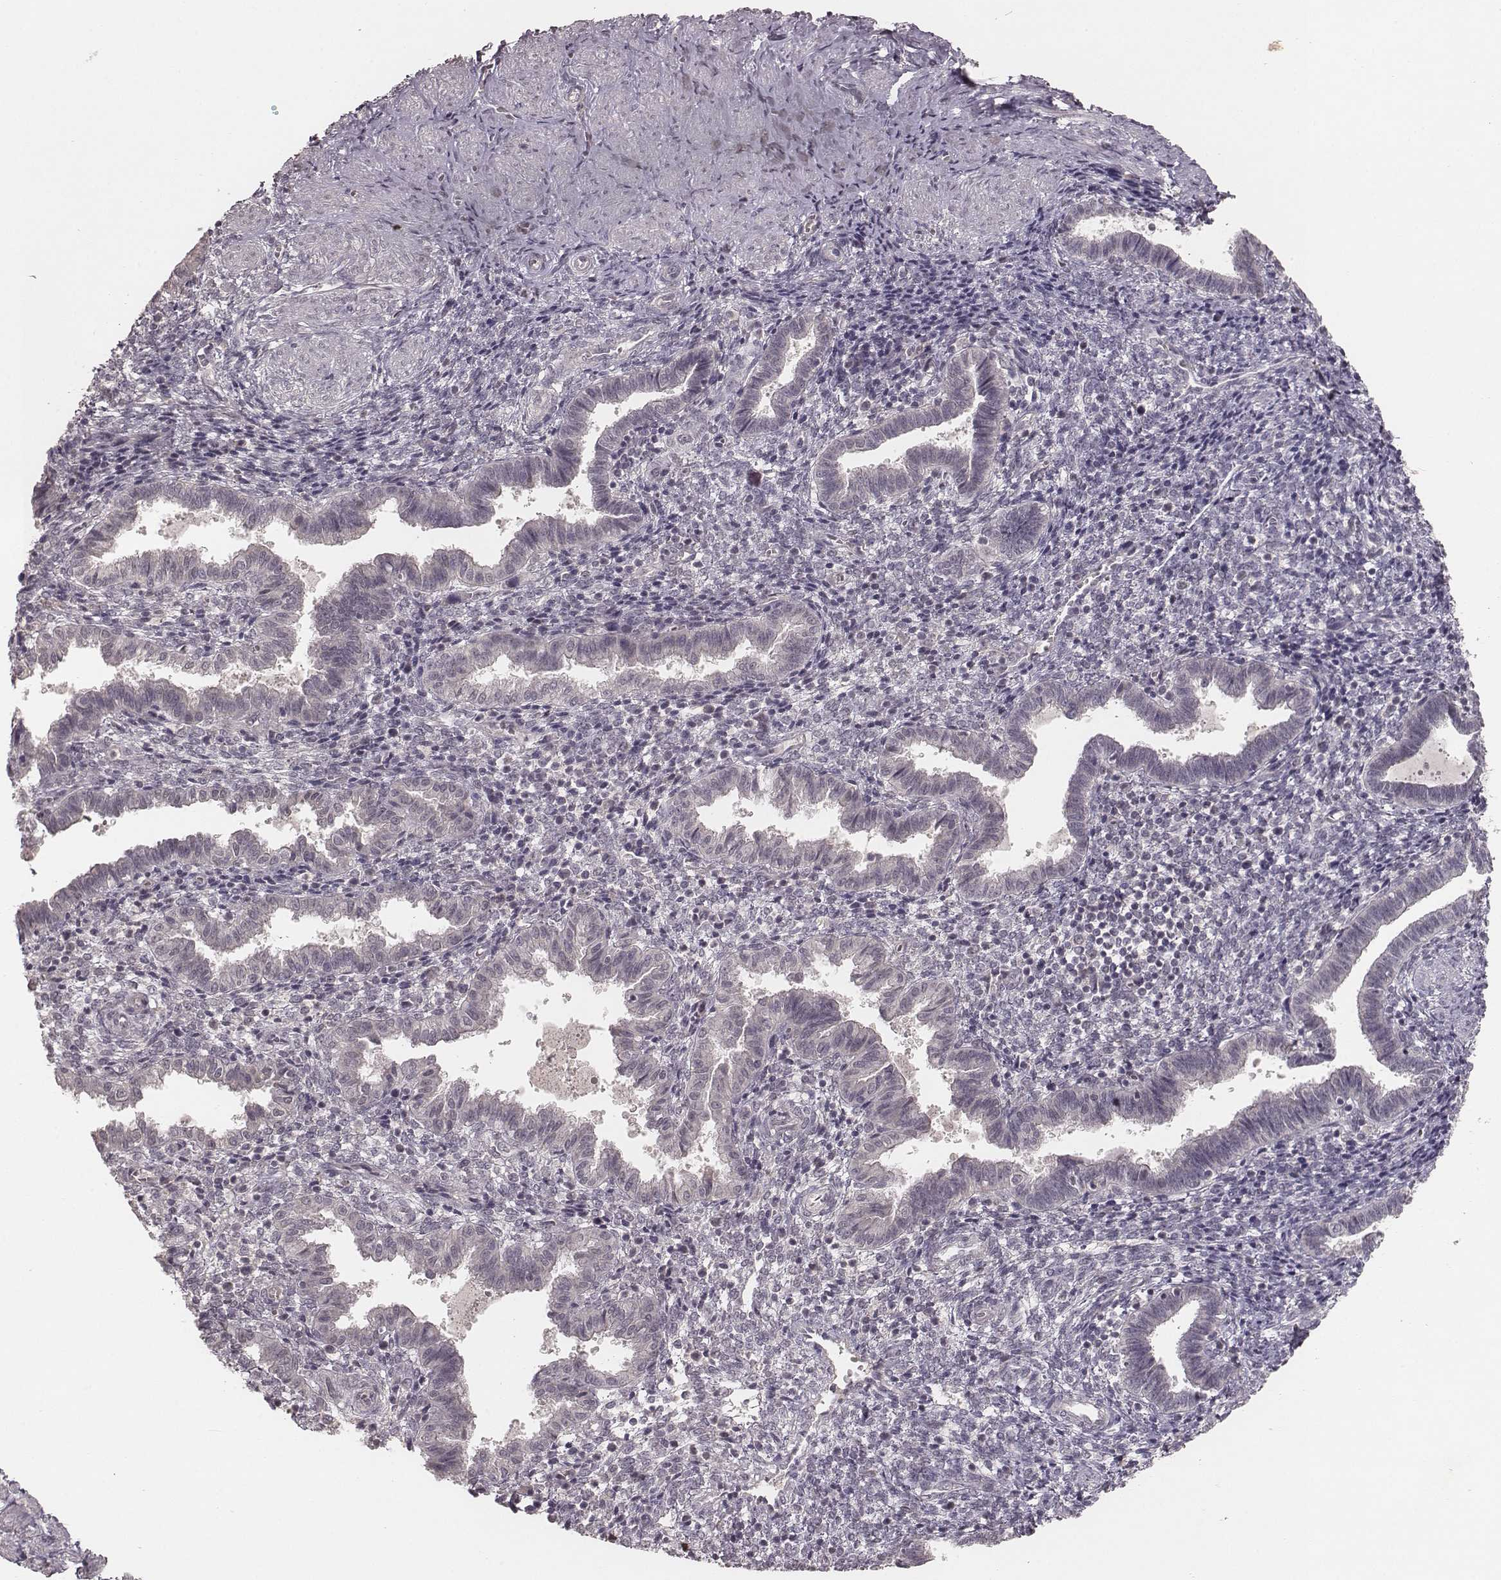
{"staining": {"intensity": "negative", "quantity": "none", "location": "none"}, "tissue": "endometrium", "cell_type": "Cells in endometrial stroma", "image_type": "normal", "snomed": [{"axis": "morphology", "description": "Normal tissue, NOS"}, {"axis": "topography", "description": "Endometrium"}], "caption": "Unremarkable endometrium was stained to show a protein in brown. There is no significant expression in cells in endometrial stroma.", "gene": "LY6K", "patient": {"sex": "female", "age": 37}}